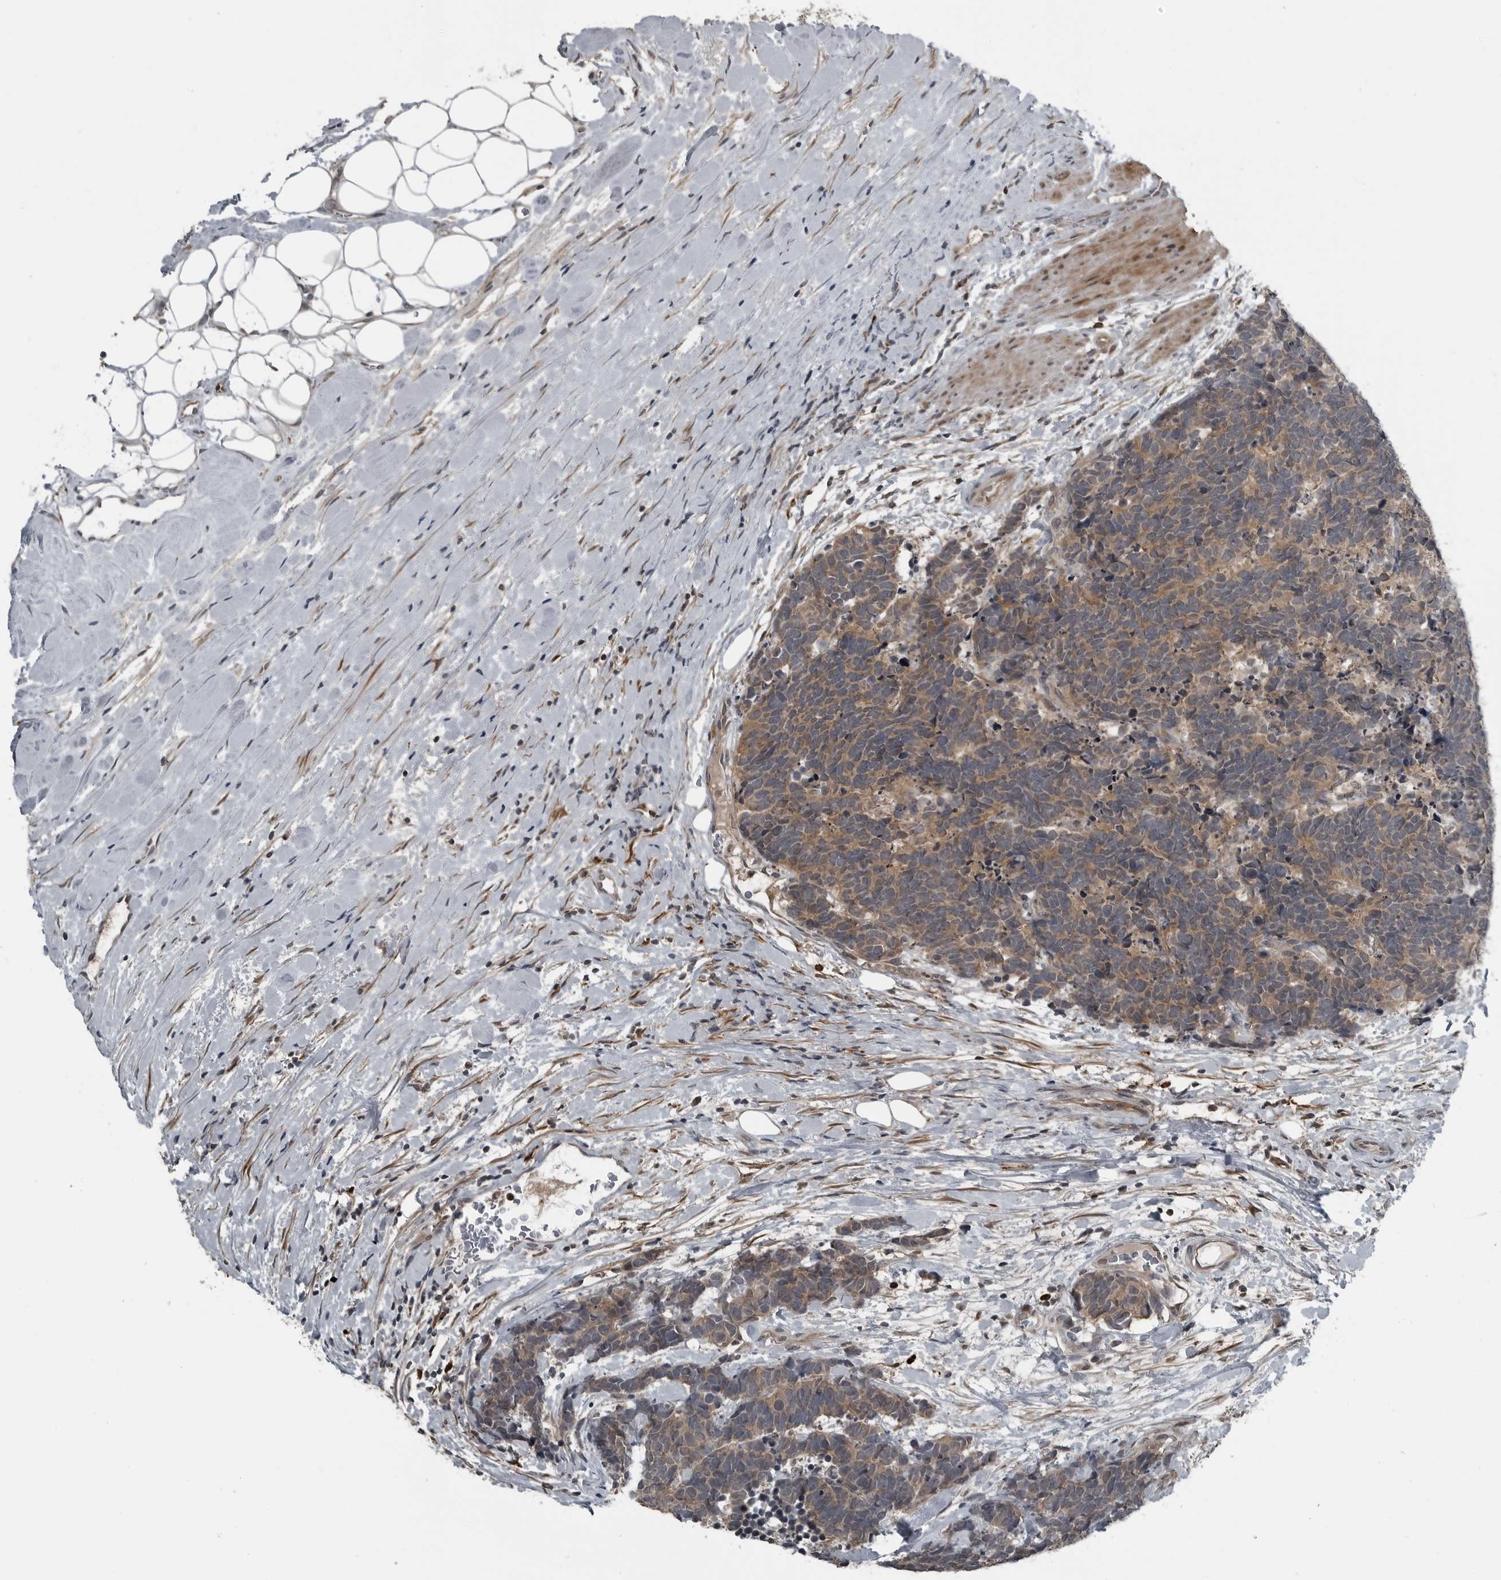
{"staining": {"intensity": "moderate", "quantity": ">75%", "location": "cytoplasmic/membranous"}, "tissue": "carcinoid", "cell_type": "Tumor cells", "image_type": "cancer", "snomed": [{"axis": "morphology", "description": "Carcinoma, NOS"}, {"axis": "morphology", "description": "Carcinoid, malignant, NOS"}, {"axis": "topography", "description": "Urinary bladder"}], "caption": "A brown stain highlights moderate cytoplasmic/membranous positivity of a protein in carcinoid tumor cells.", "gene": "GAK", "patient": {"sex": "male", "age": 57}}